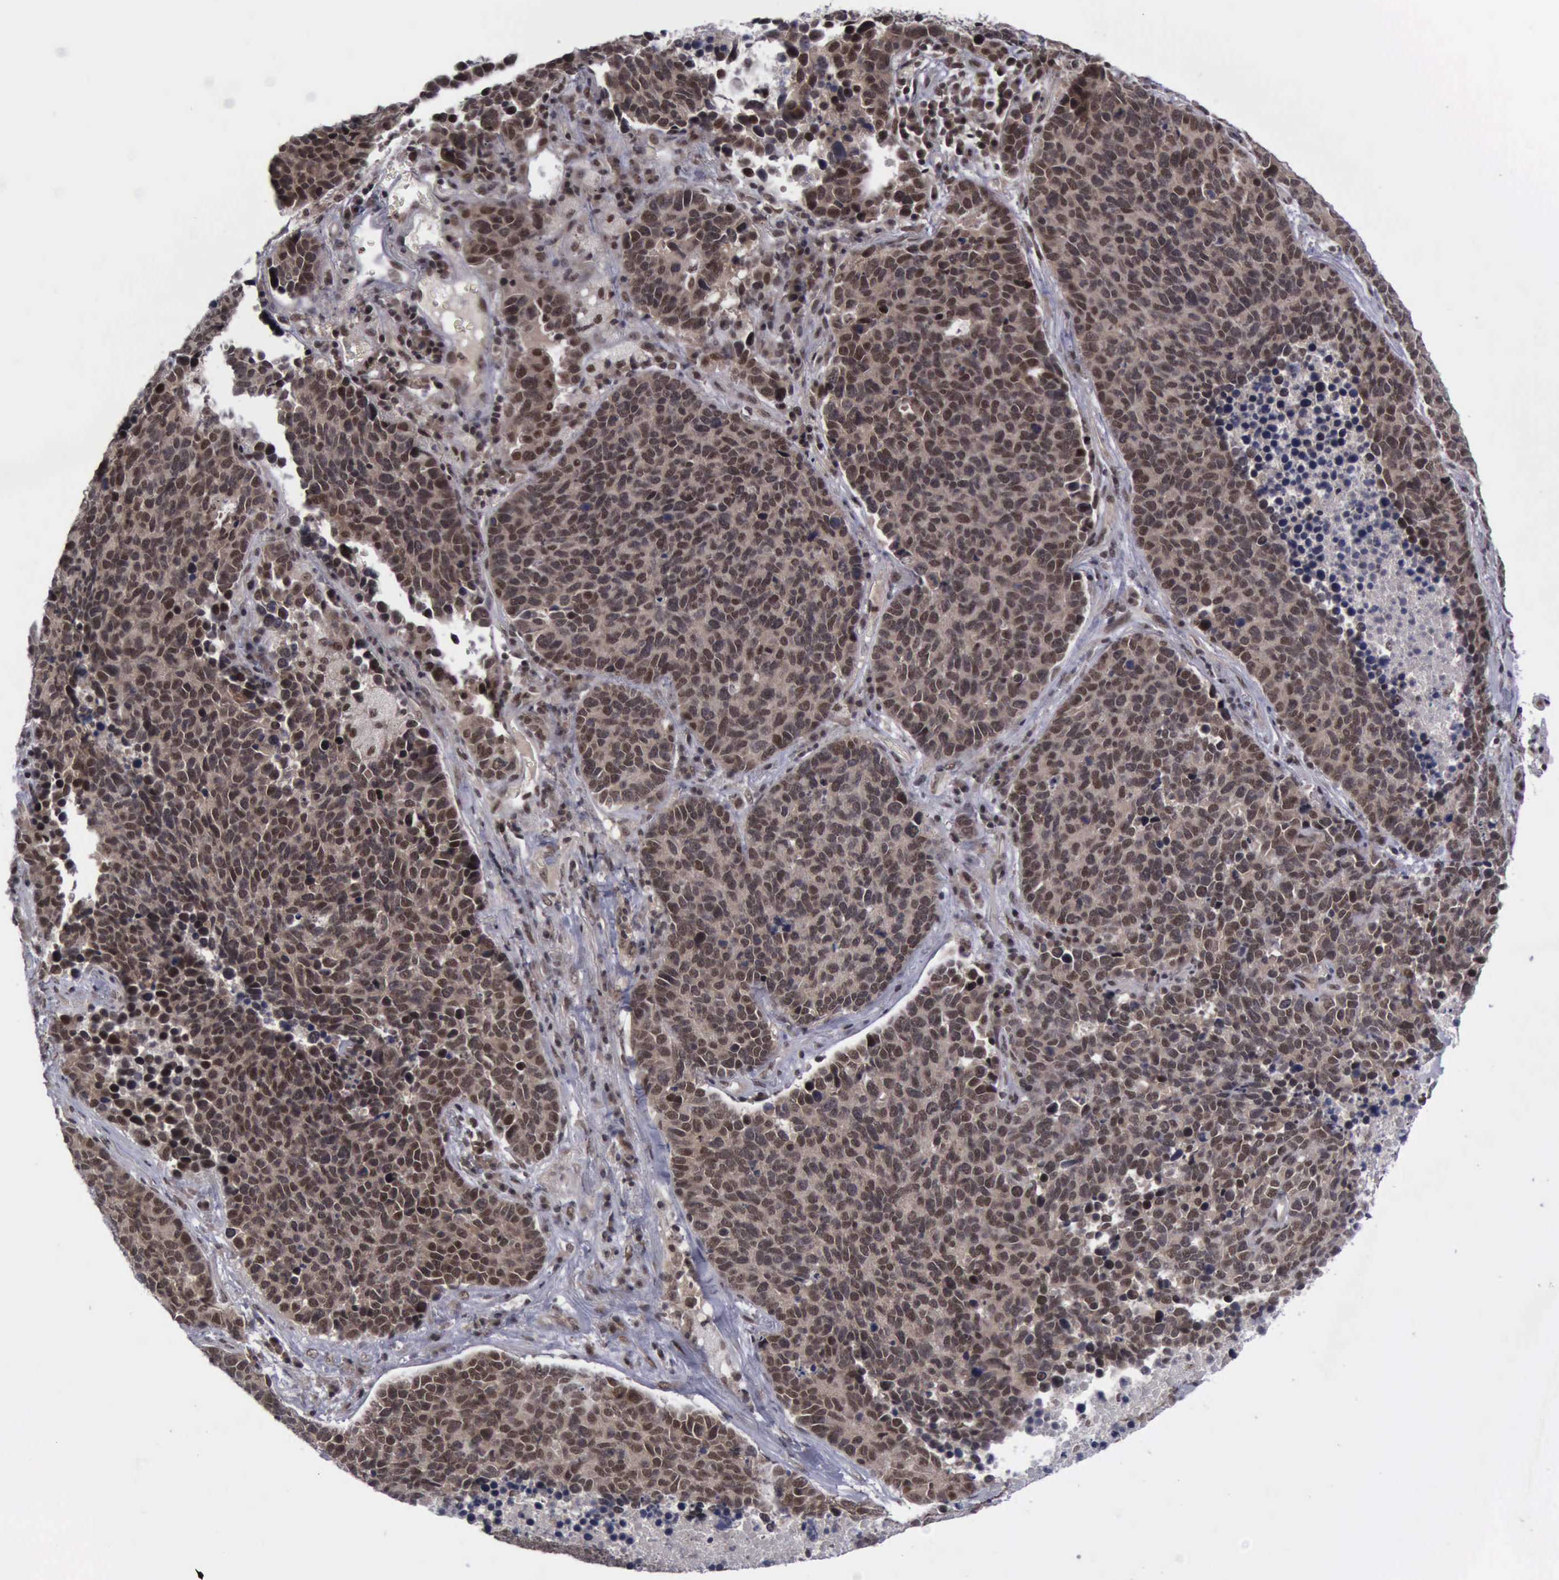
{"staining": {"intensity": "moderate", "quantity": ">75%", "location": "cytoplasmic/membranous,nuclear"}, "tissue": "lung cancer", "cell_type": "Tumor cells", "image_type": "cancer", "snomed": [{"axis": "morphology", "description": "Neoplasm, malignant, NOS"}, {"axis": "topography", "description": "Lung"}], "caption": "Malignant neoplasm (lung) tissue demonstrates moderate cytoplasmic/membranous and nuclear expression in approximately >75% of tumor cells", "gene": "ATM", "patient": {"sex": "female", "age": 75}}